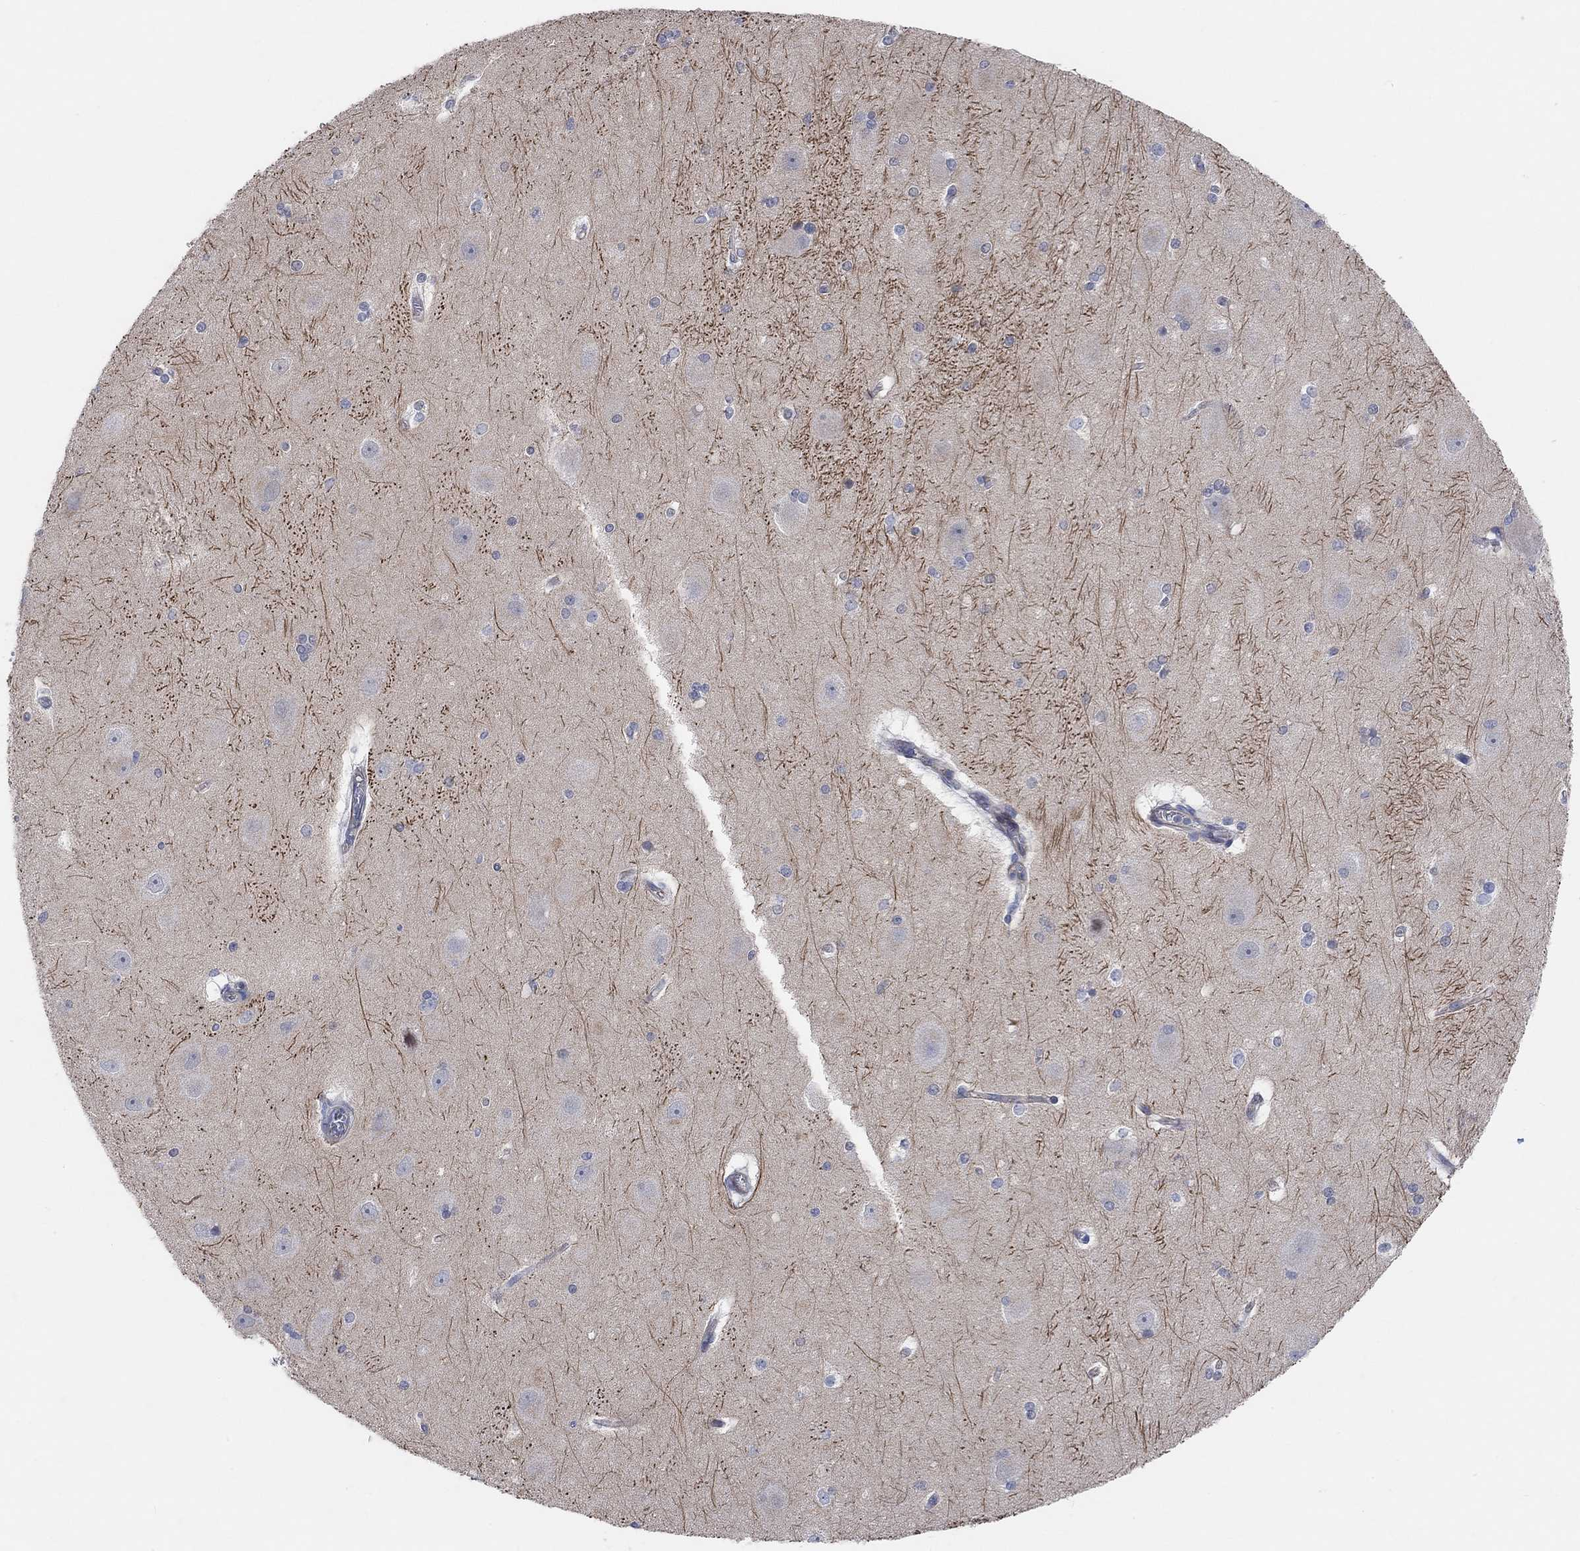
{"staining": {"intensity": "negative", "quantity": "none", "location": "none"}, "tissue": "hippocampus", "cell_type": "Glial cells", "image_type": "normal", "snomed": [{"axis": "morphology", "description": "Normal tissue, NOS"}, {"axis": "topography", "description": "Cerebral cortex"}, {"axis": "topography", "description": "Hippocampus"}], "caption": "Glial cells show no significant staining in normal hippocampus.", "gene": "HCRTR1", "patient": {"sex": "female", "age": 19}}